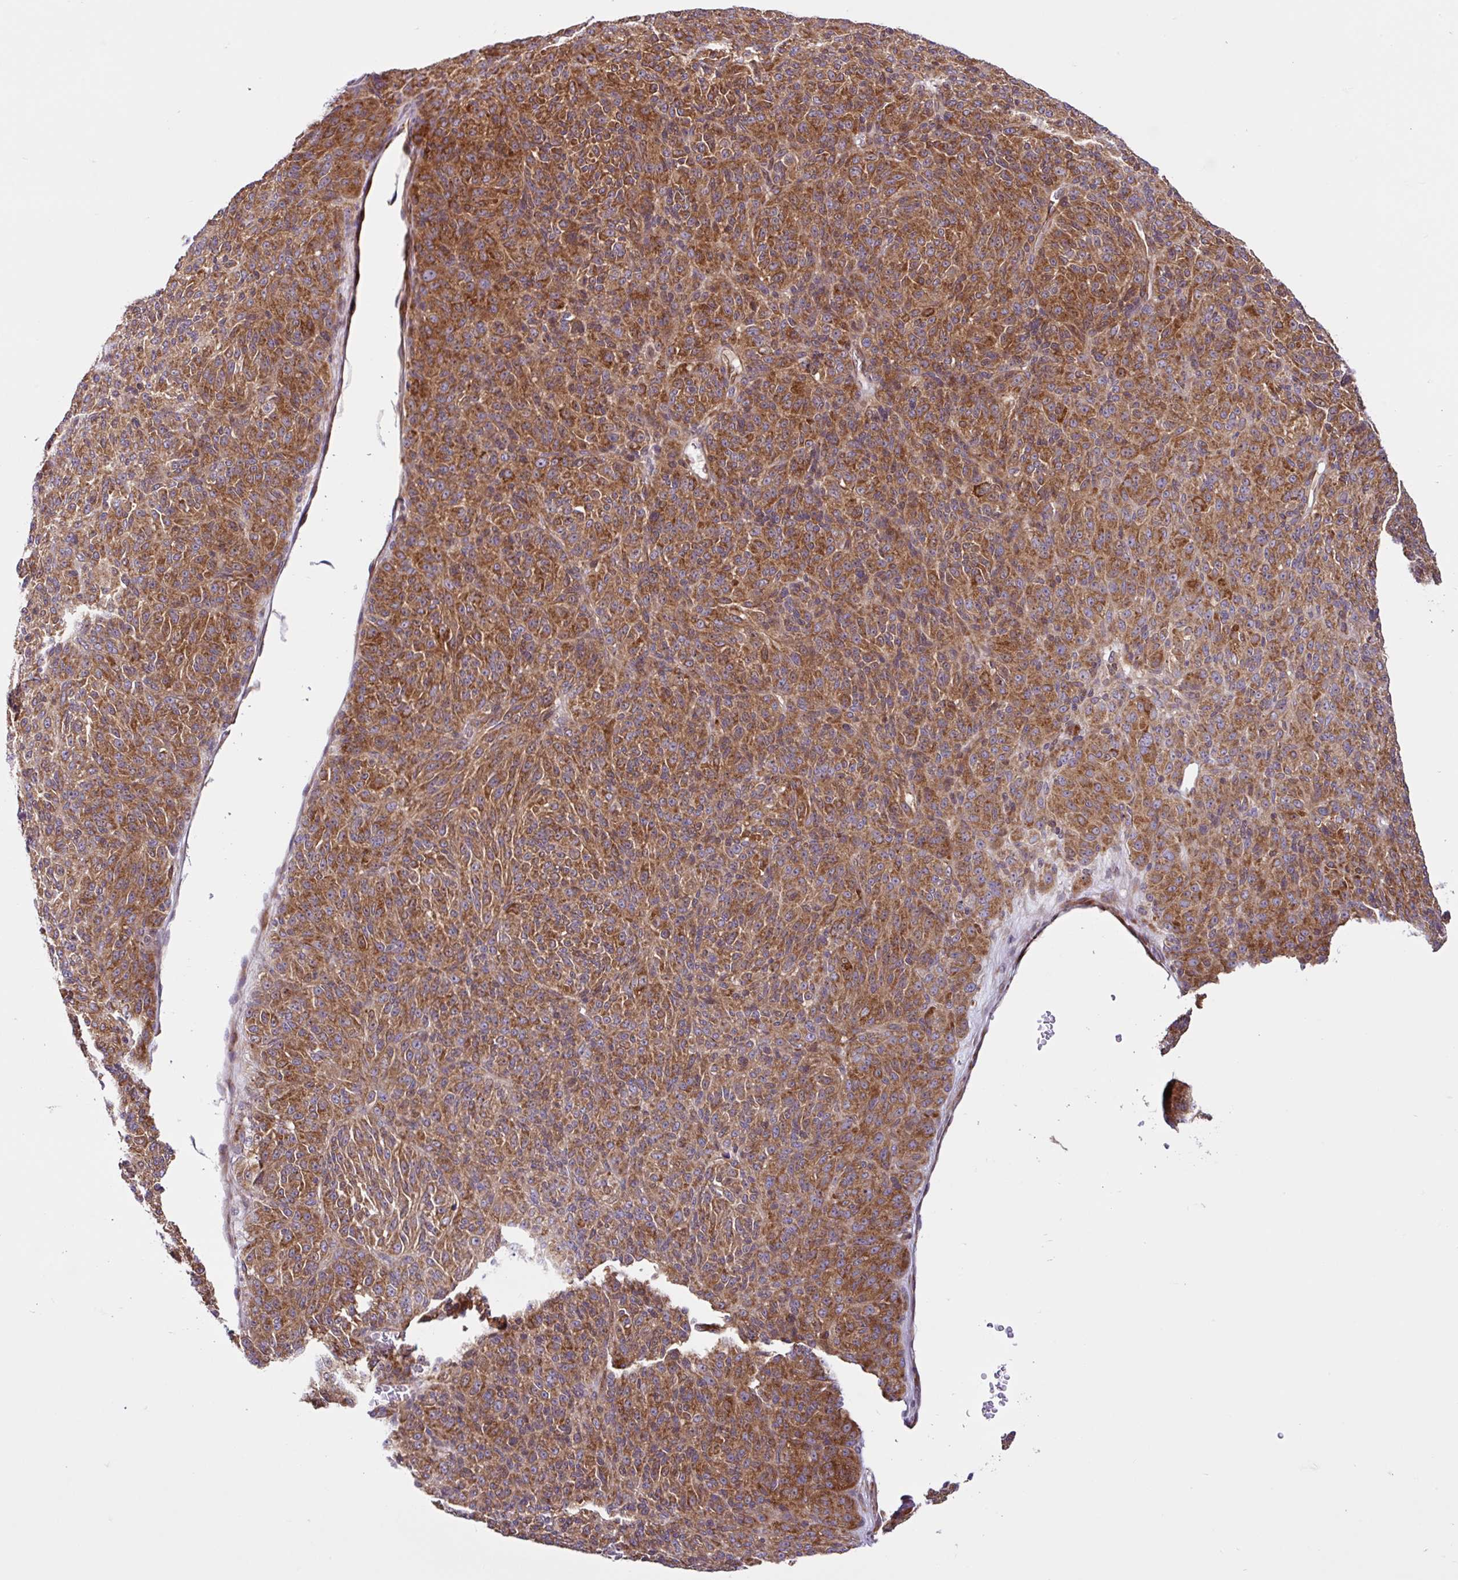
{"staining": {"intensity": "strong", "quantity": ">75%", "location": "cytoplasmic/membranous"}, "tissue": "melanoma", "cell_type": "Tumor cells", "image_type": "cancer", "snomed": [{"axis": "morphology", "description": "Malignant melanoma, Metastatic site"}, {"axis": "topography", "description": "Brain"}], "caption": "Immunohistochemical staining of human malignant melanoma (metastatic site) exhibits high levels of strong cytoplasmic/membranous protein staining in approximately >75% of tumor cells.", "gene": "NTPCR", "patient": {"sex": "female", "age": 56}}